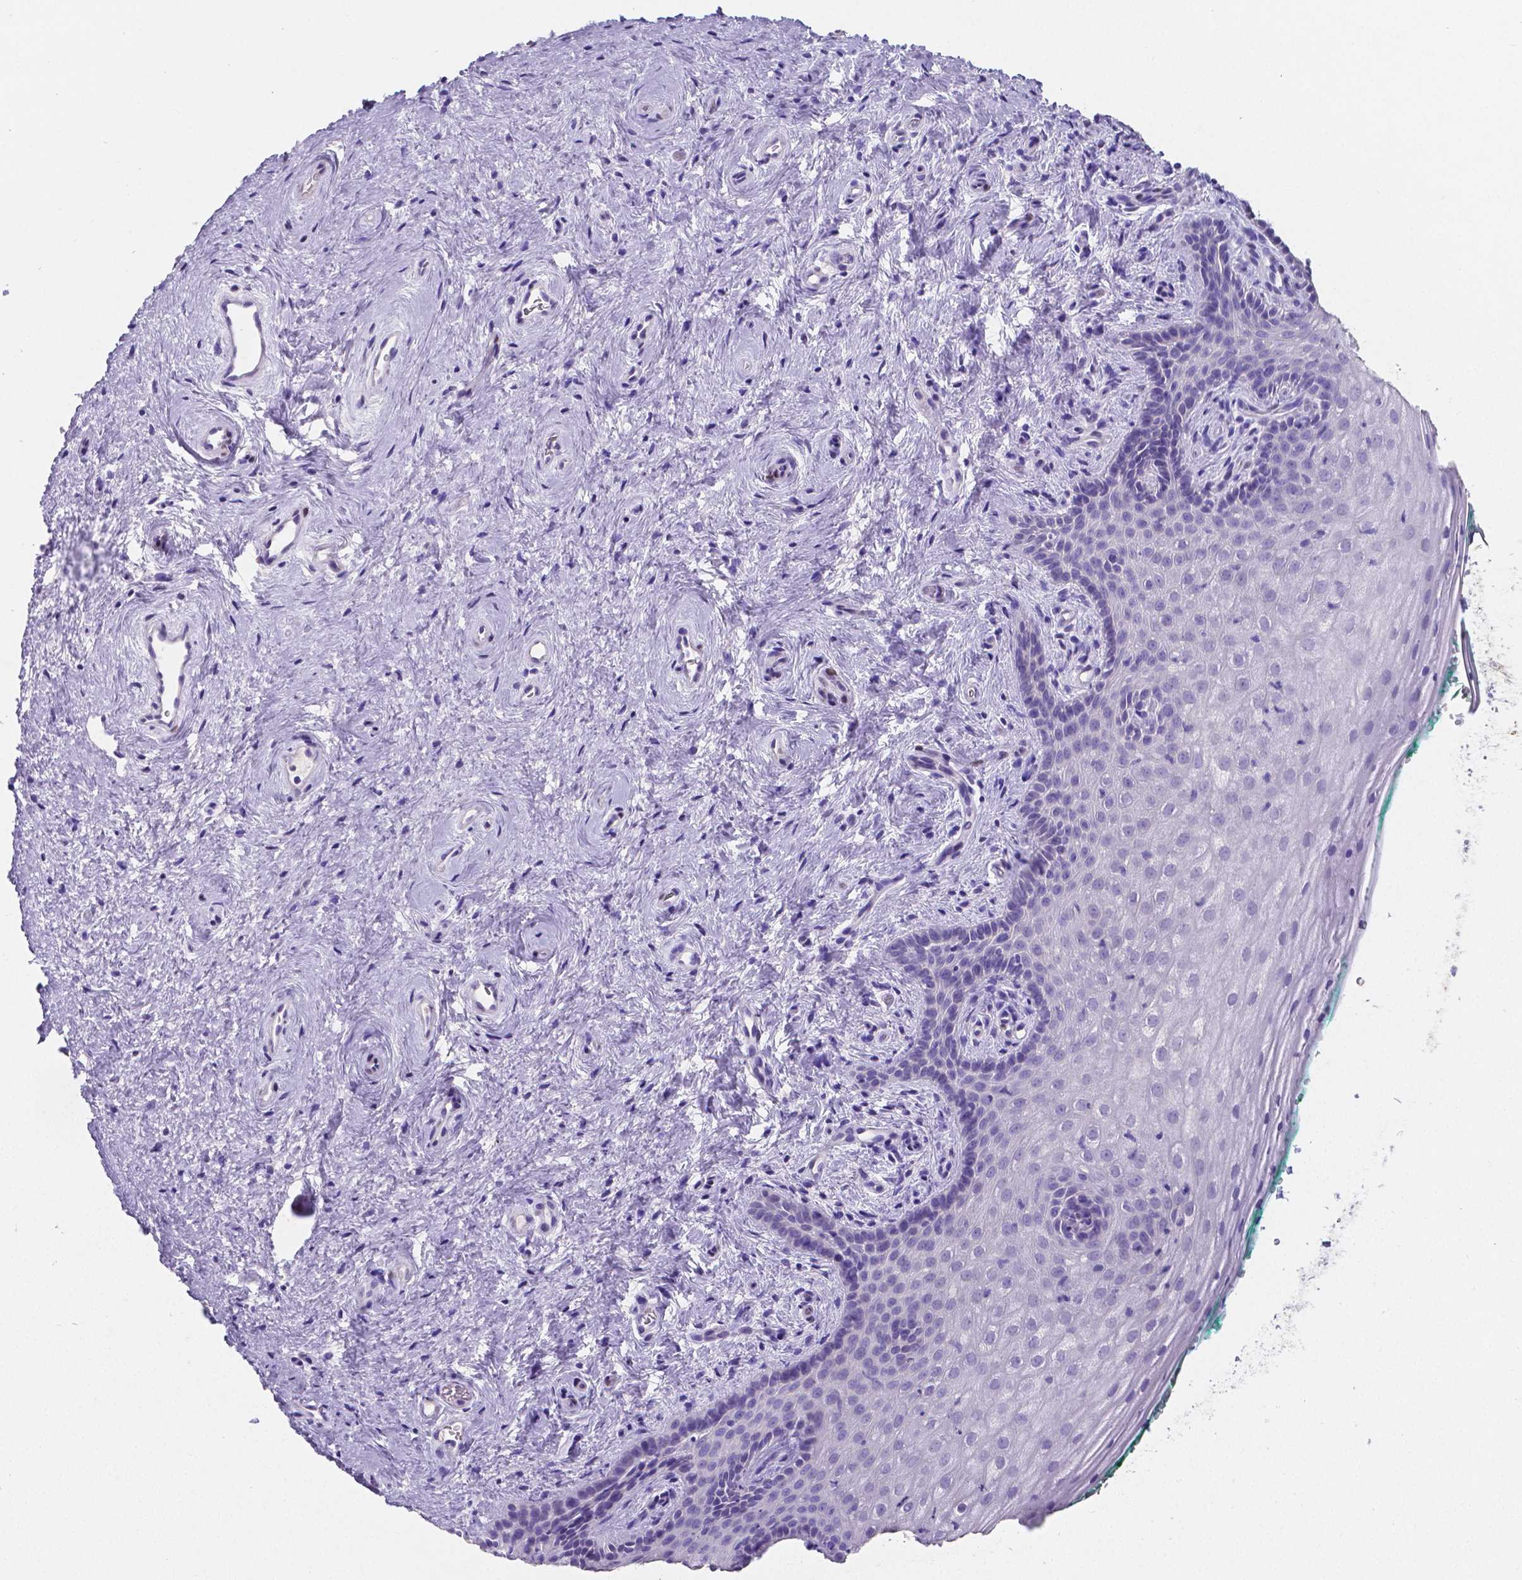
{"staining": {"intensity": "negative", "quantity": "none", "location": "none"}, "tissue": "vagina", "cell_type": "Squamous epithelial cells", "image_type": "normal", "snomed": [{"axis": "morphology", "description": "Normal tissue, NOS"}, {"axis": "topography", "description": "Vagina"}], "caption": "High magnification brightfield microscopy of benign vagina stained with DAB (brown) and counterstained with hematoxylin (blue): squamous epithelial cells show no significant expression. (Stains: DAB immunohistochemistry with hematoxylin counter stain, Microscopy: brightfield microscopy at high magnification).", "gene": "SATB2", "patient": {"sex": "female", "age": 45}}